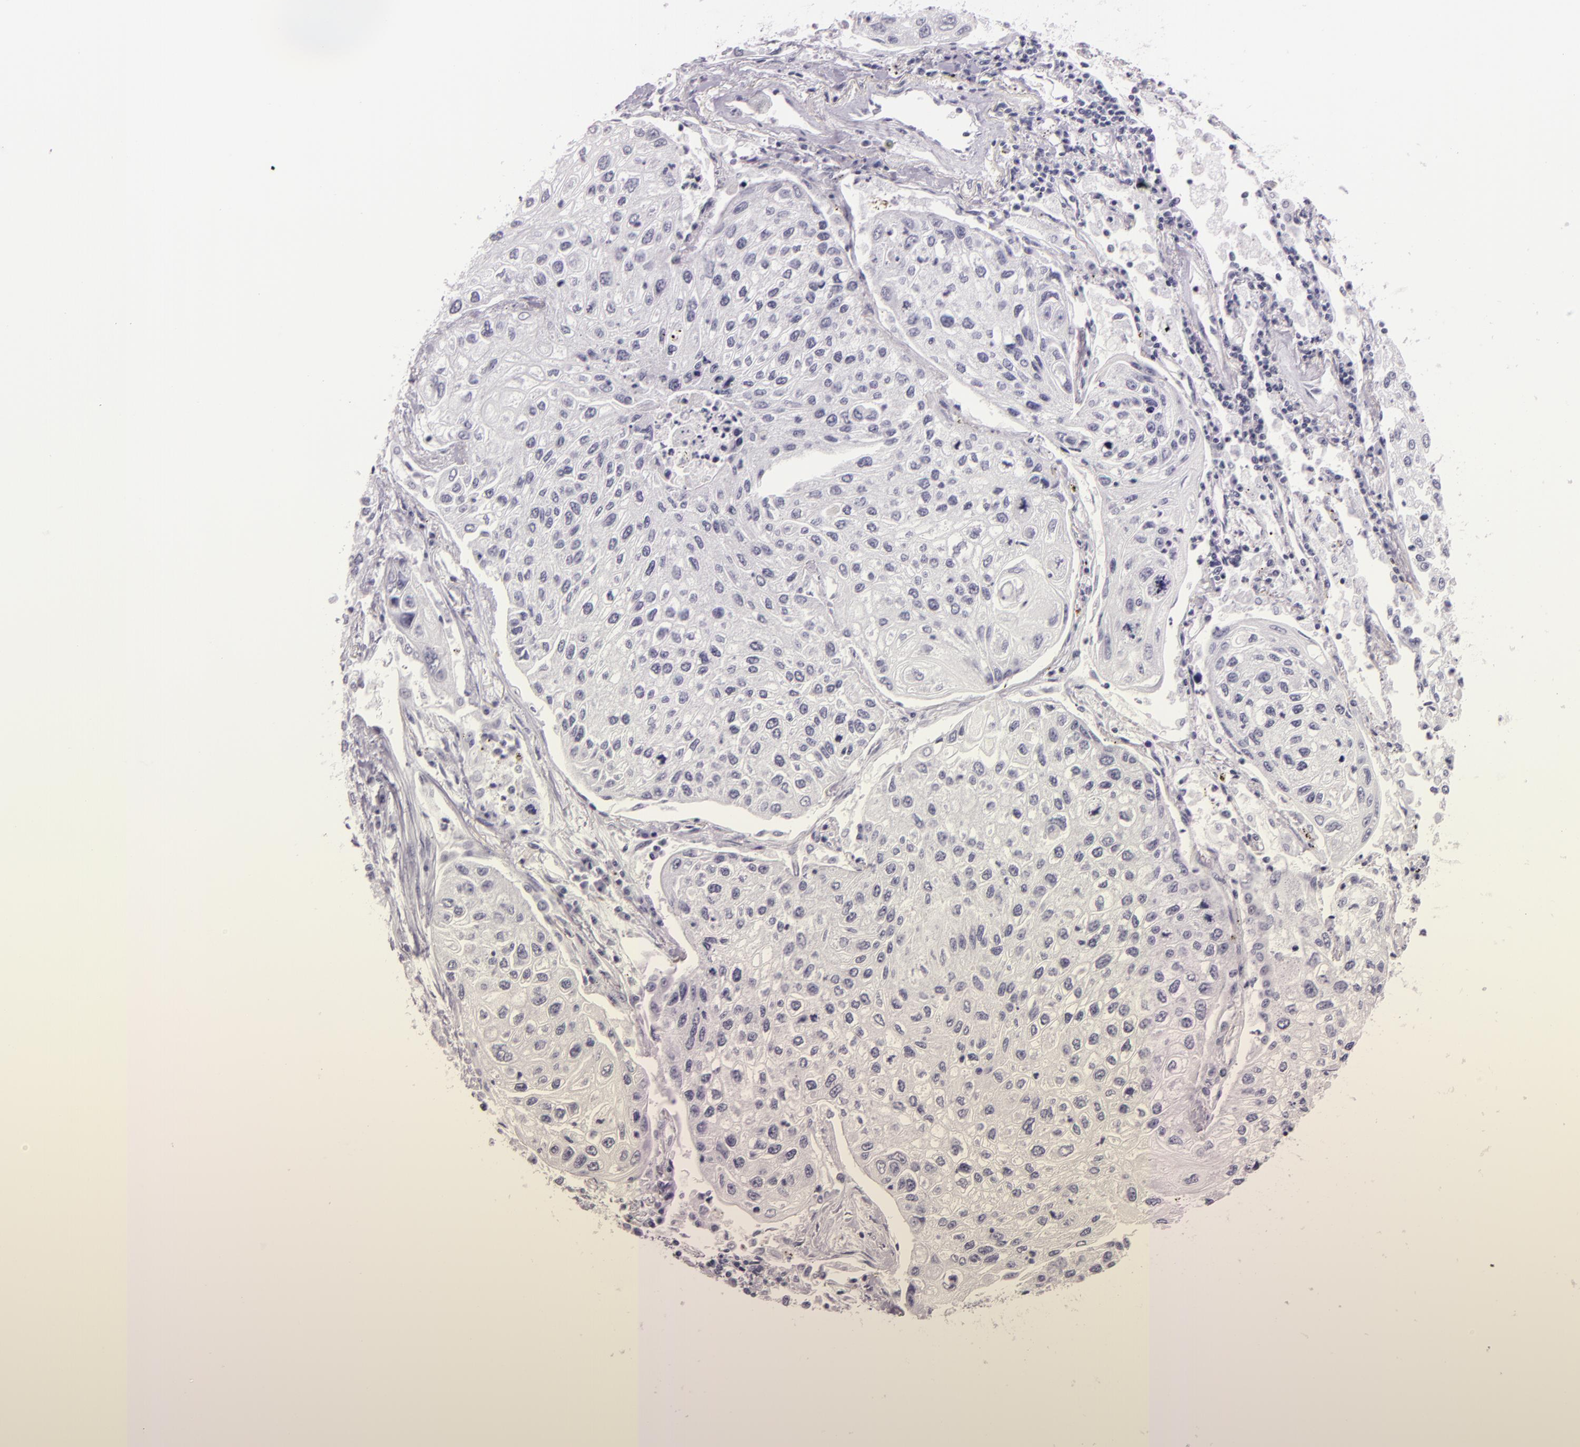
{"staining": {"intensity": "negative", "quantity": "none", "location": "none"}, "tissue": "lung cancer", "cell_type": "Tumor cells", "image_type": "cancer", "snomed": [{"axis": "morphology", "description": "Squamous cell carcinoma, NOS"}, {"axis": "topography", "description": "Lung"}], "caption": "Immunohistochemistry (IHC) of human lung cancer (squamous cell carcinoma) reveals no expression in tumor cells.", "gene": "DLG4", "patient": {"sex": "male", "age": 75}}